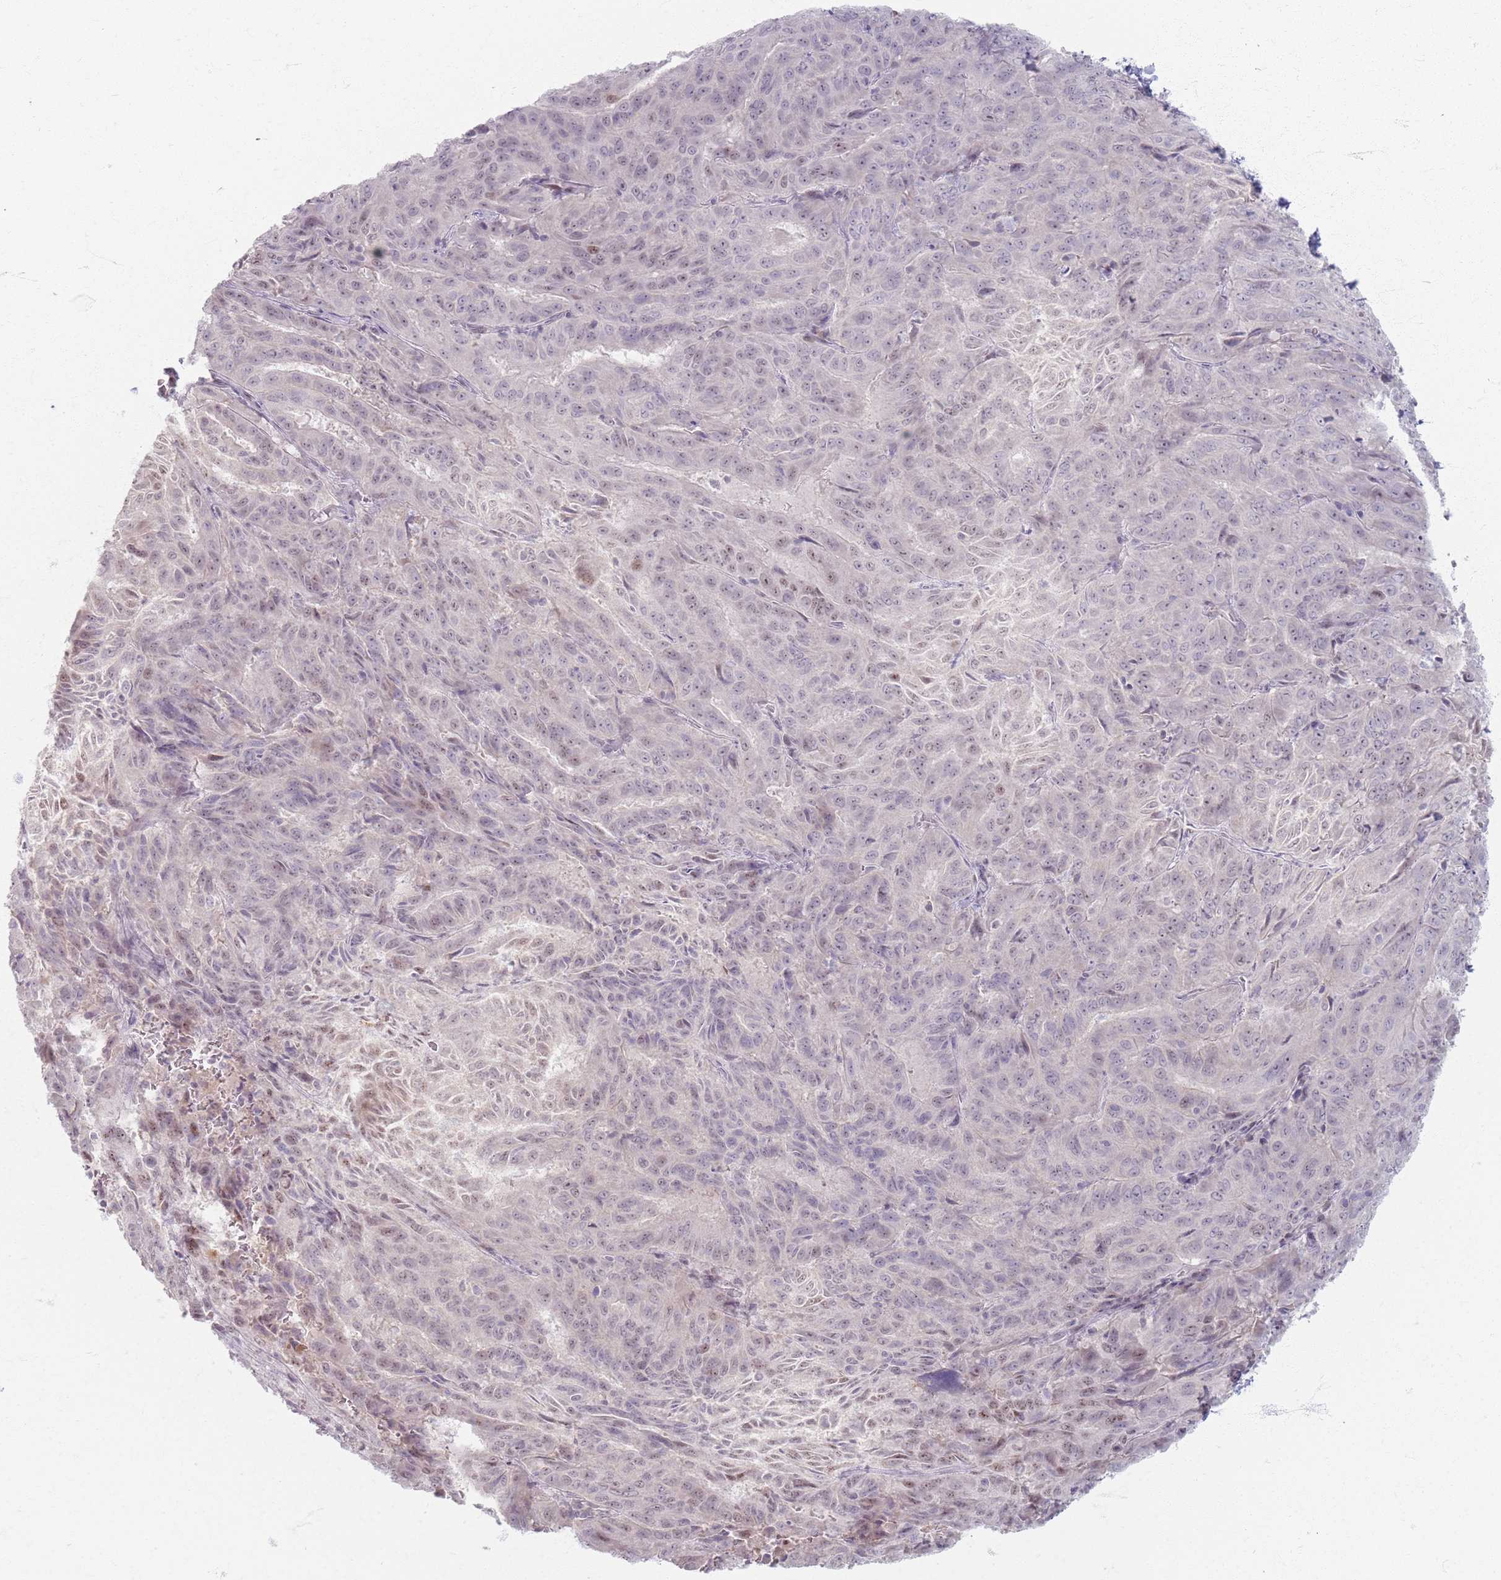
{"staining": {"intensity": "weak", "quantity": "<25%", "location": "nuclear"}, "tissue": "pancreatic cancer", "cell_type": "Tumor cells", "image_type": "cancer", "snomed": [{"axis": "morphology", "description": "Adenocarcinoma, NOS"}, {"axis": "topography", "description": "Pancreas"}], "caption": "Tumor cells show no significant staining in adenocarcinoma (pancreatic).", "gene": "CRIPT", "patient": {"sex": "male", "age": 63}}